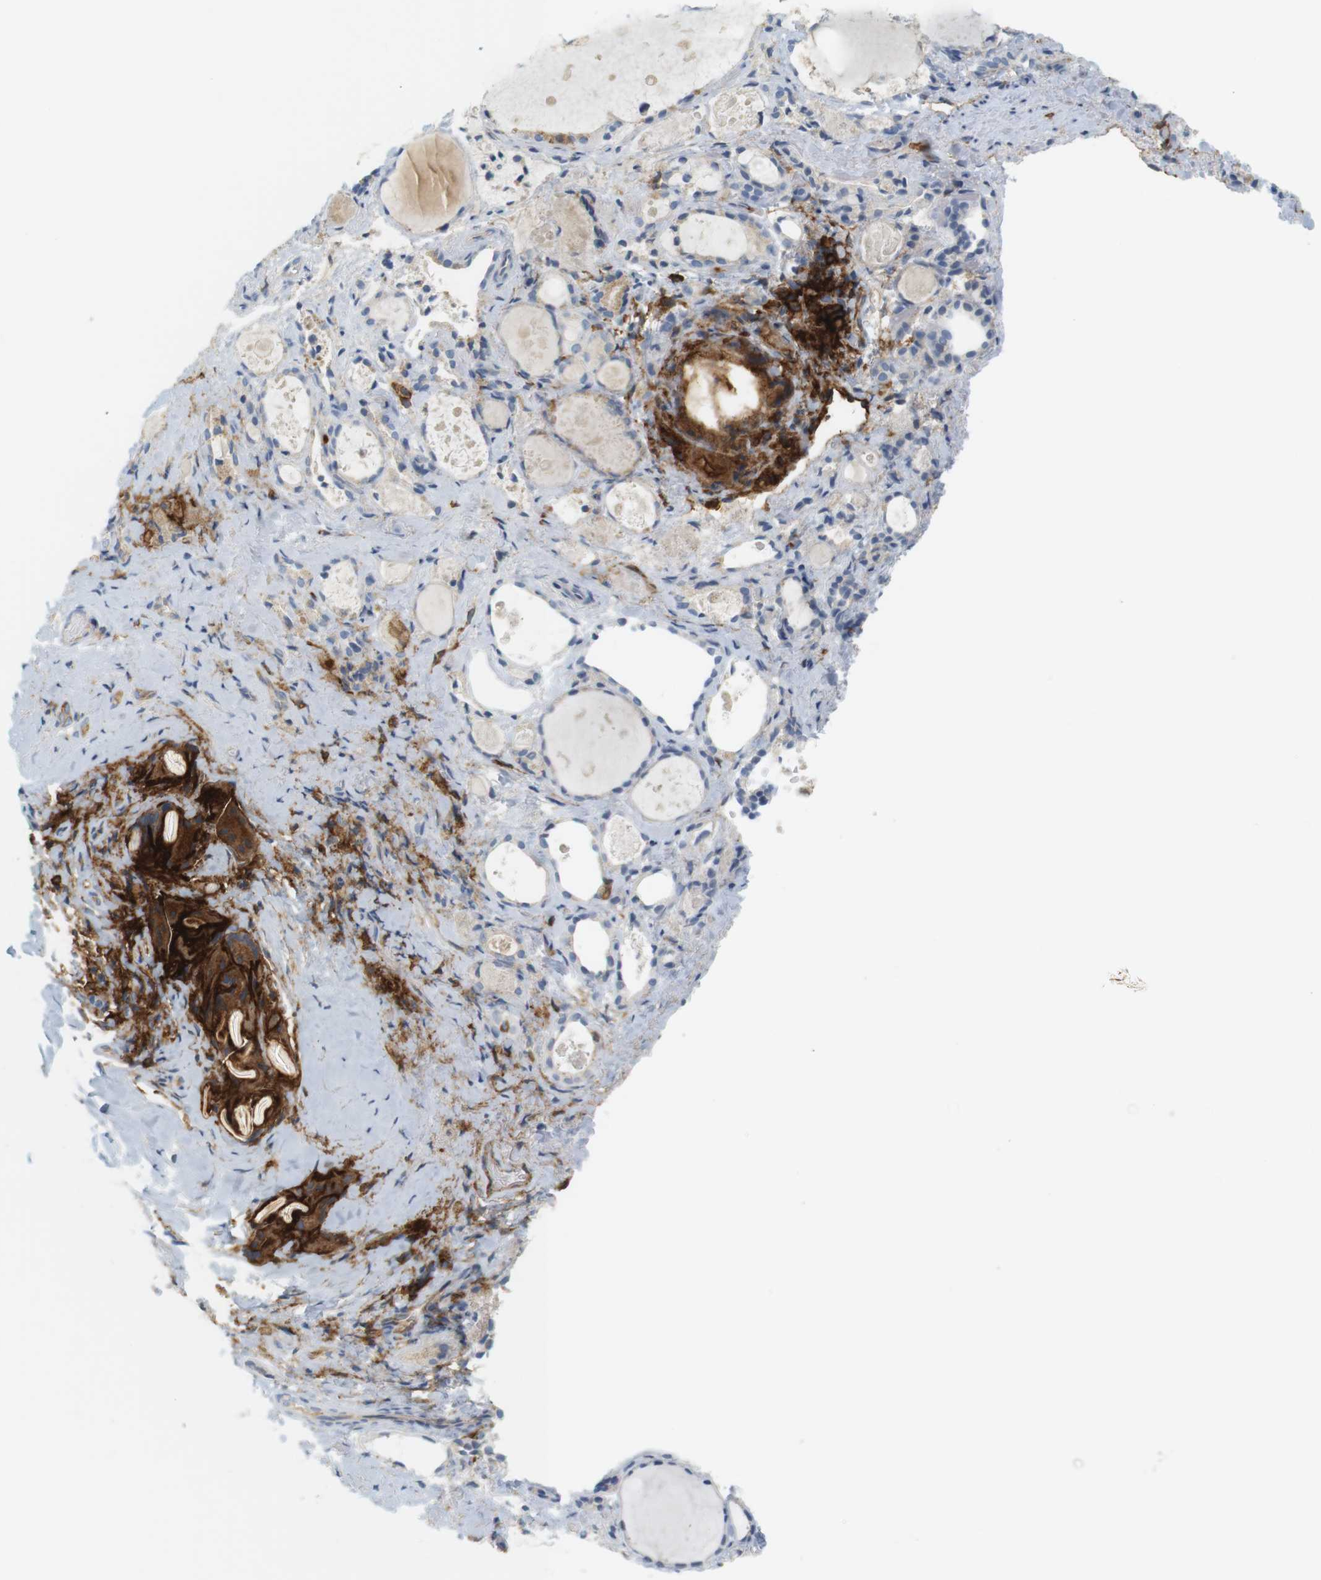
{"staining": {"intensity": "negative", "quantity": "none", "location": "none"}, "tissue": "thyroid gland", "cell_type": "Glandular cells", "image_type": "normal", "snomed": [{"axis": "morphology", "description": "Normal tissue, NOS"}, {"axis": "topography", "description": "Thyroid gland"}], "caption": "A high-resolution image shows immunohistochemistry staining of benign thyroid gland, which demonstrates no significant staining in glandular cells. (DAB IHC, high magnification).", "gene": "SIRPA", "patient": {"sex": "female", "age": 75}}